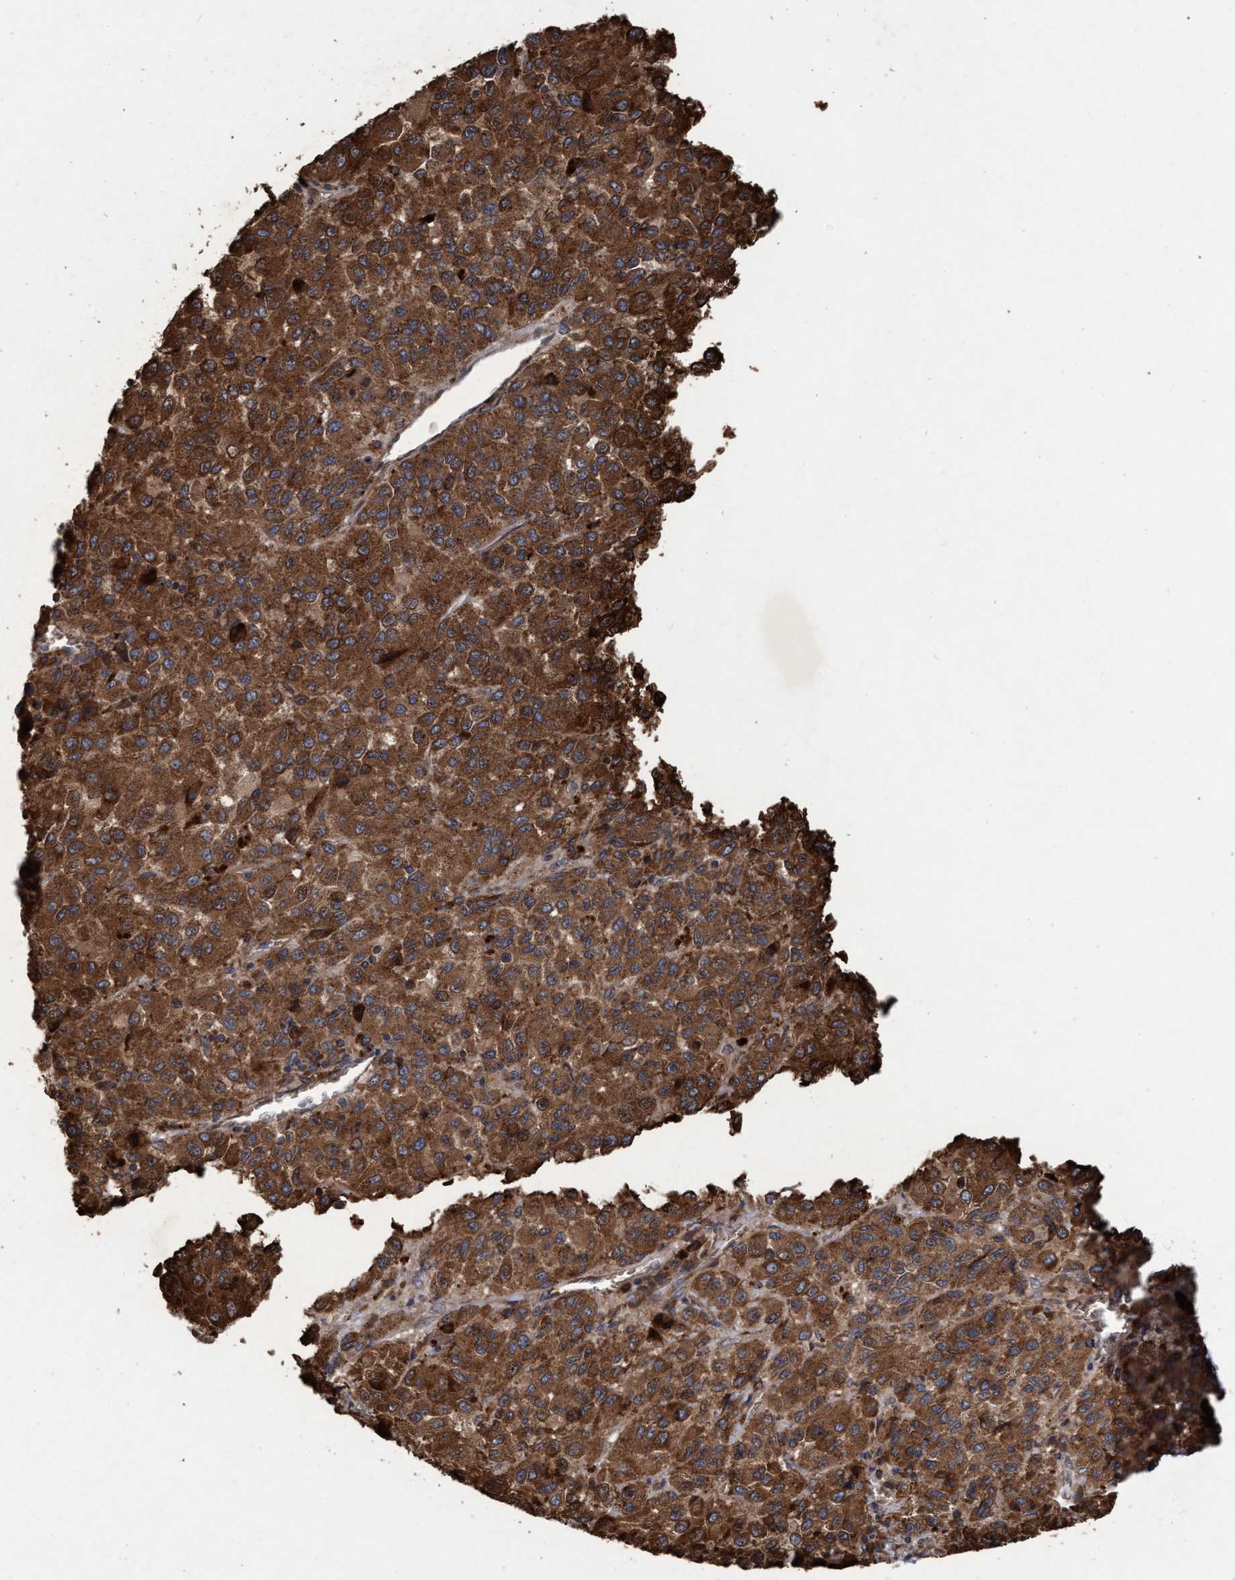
{"staining": {"intensity": "moderate", "quantity": ">75%", "location": "cytoplasmic/membranous"}, "tissue": "skin cancer", "cell_type": "Tumor cells", "image_type": "cancer", "snomed": [{"axis": "morphology", "description": "Squamous cell carcinoma, NOS"}, {"axis": "topography", "description": "Skin"}], "caption": "Immunohistochemical staining of human skin cancer shows medium levels of moderate cytoplasmic/membranous staining in about >75% of tumor cells.", "gene": "CHMP6", "patient": {"sex": "female", "age": 73}}